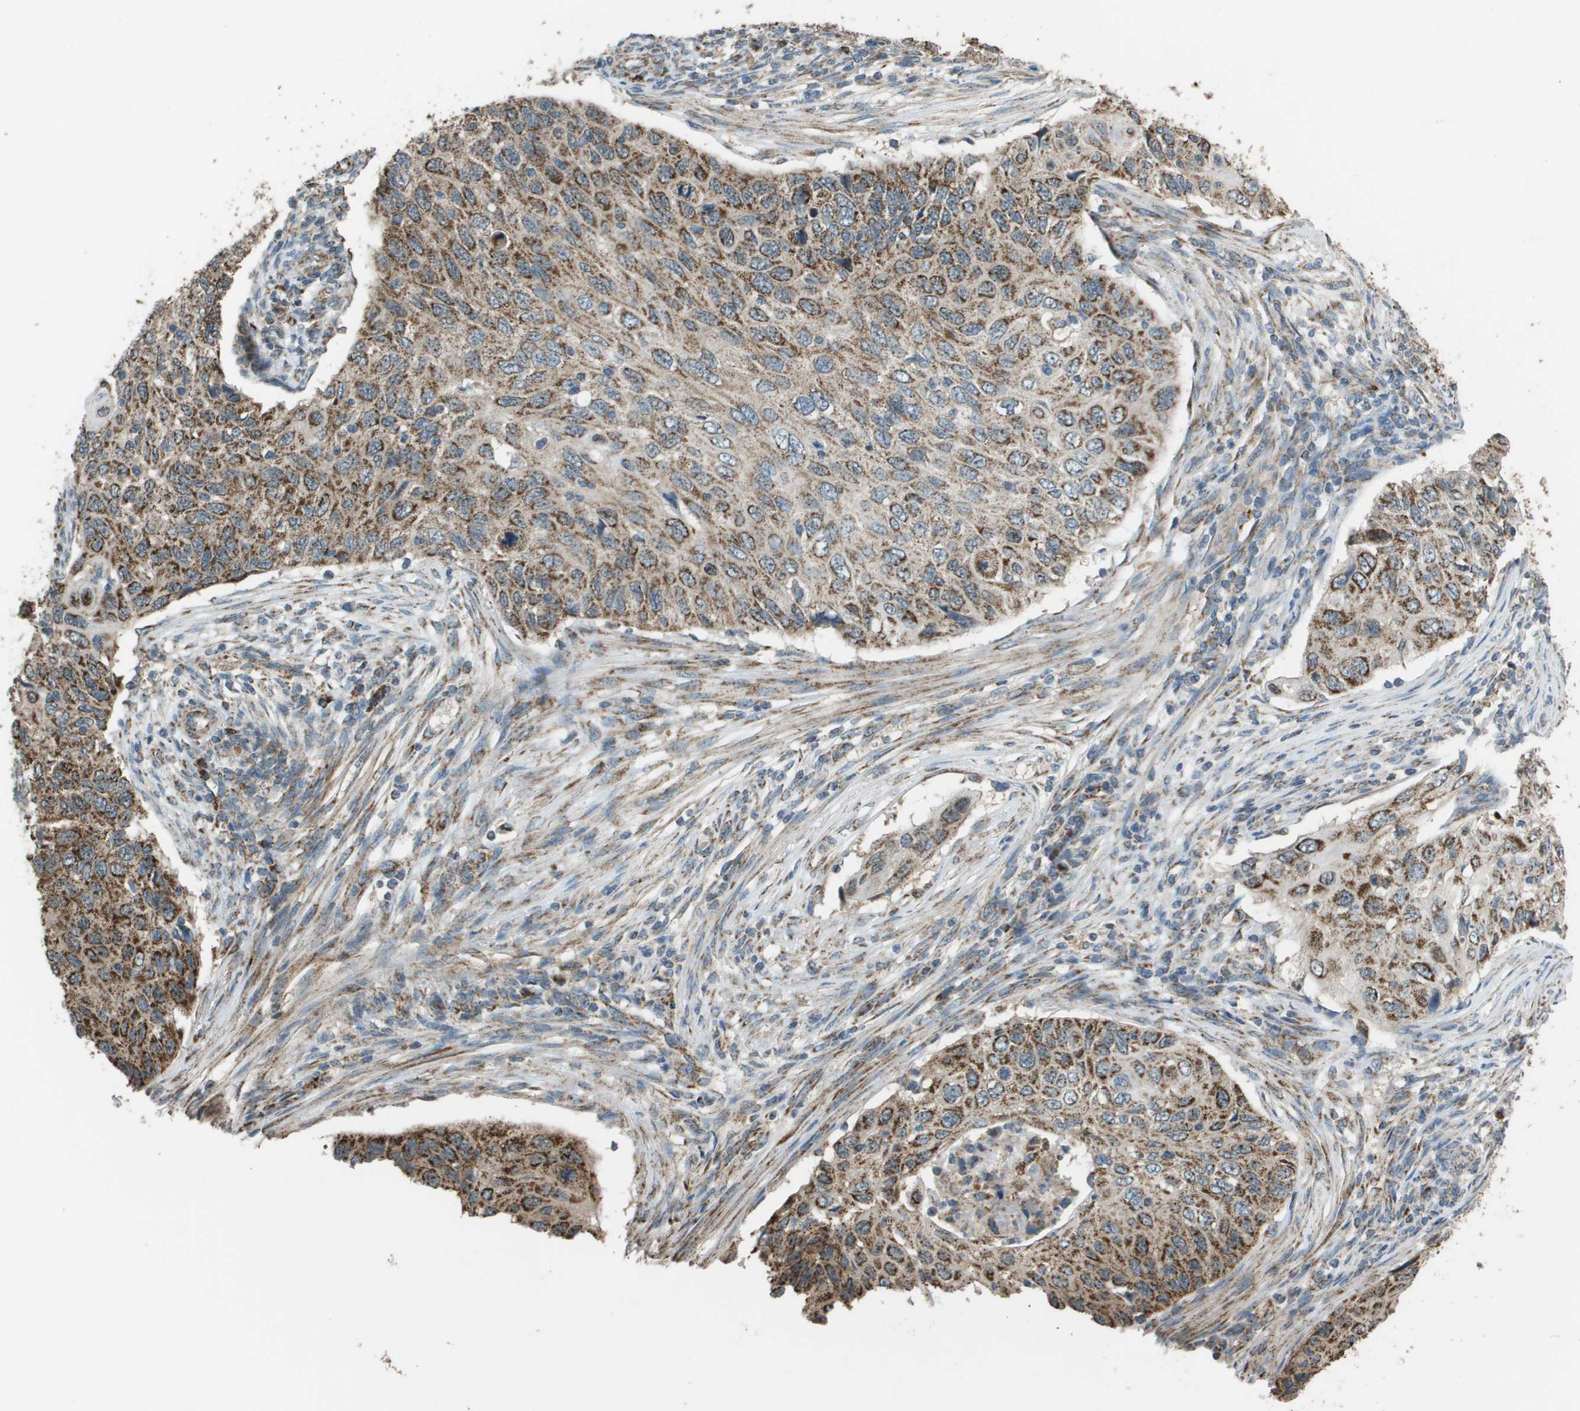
{"staining": {"intensity": "moderate", "quantity": ">75%", "location": "cytoplasmic/membranous"}, "tissue": "cervical cancer", "cell_type": "Tumor cells", "image_type": "cancer", "snomed": [{"axis": "morphology", "description": "Squamous cell carcinoma, NOS"}, {"axis": "topography", "description": "Cervix"}], "caption": "Human squamous cell carcinoma (cervical) stained with a protein marker displays moderate staining in tumor cells.", "gene": "FH", "patient": {"sex": "female", "age": 70}}